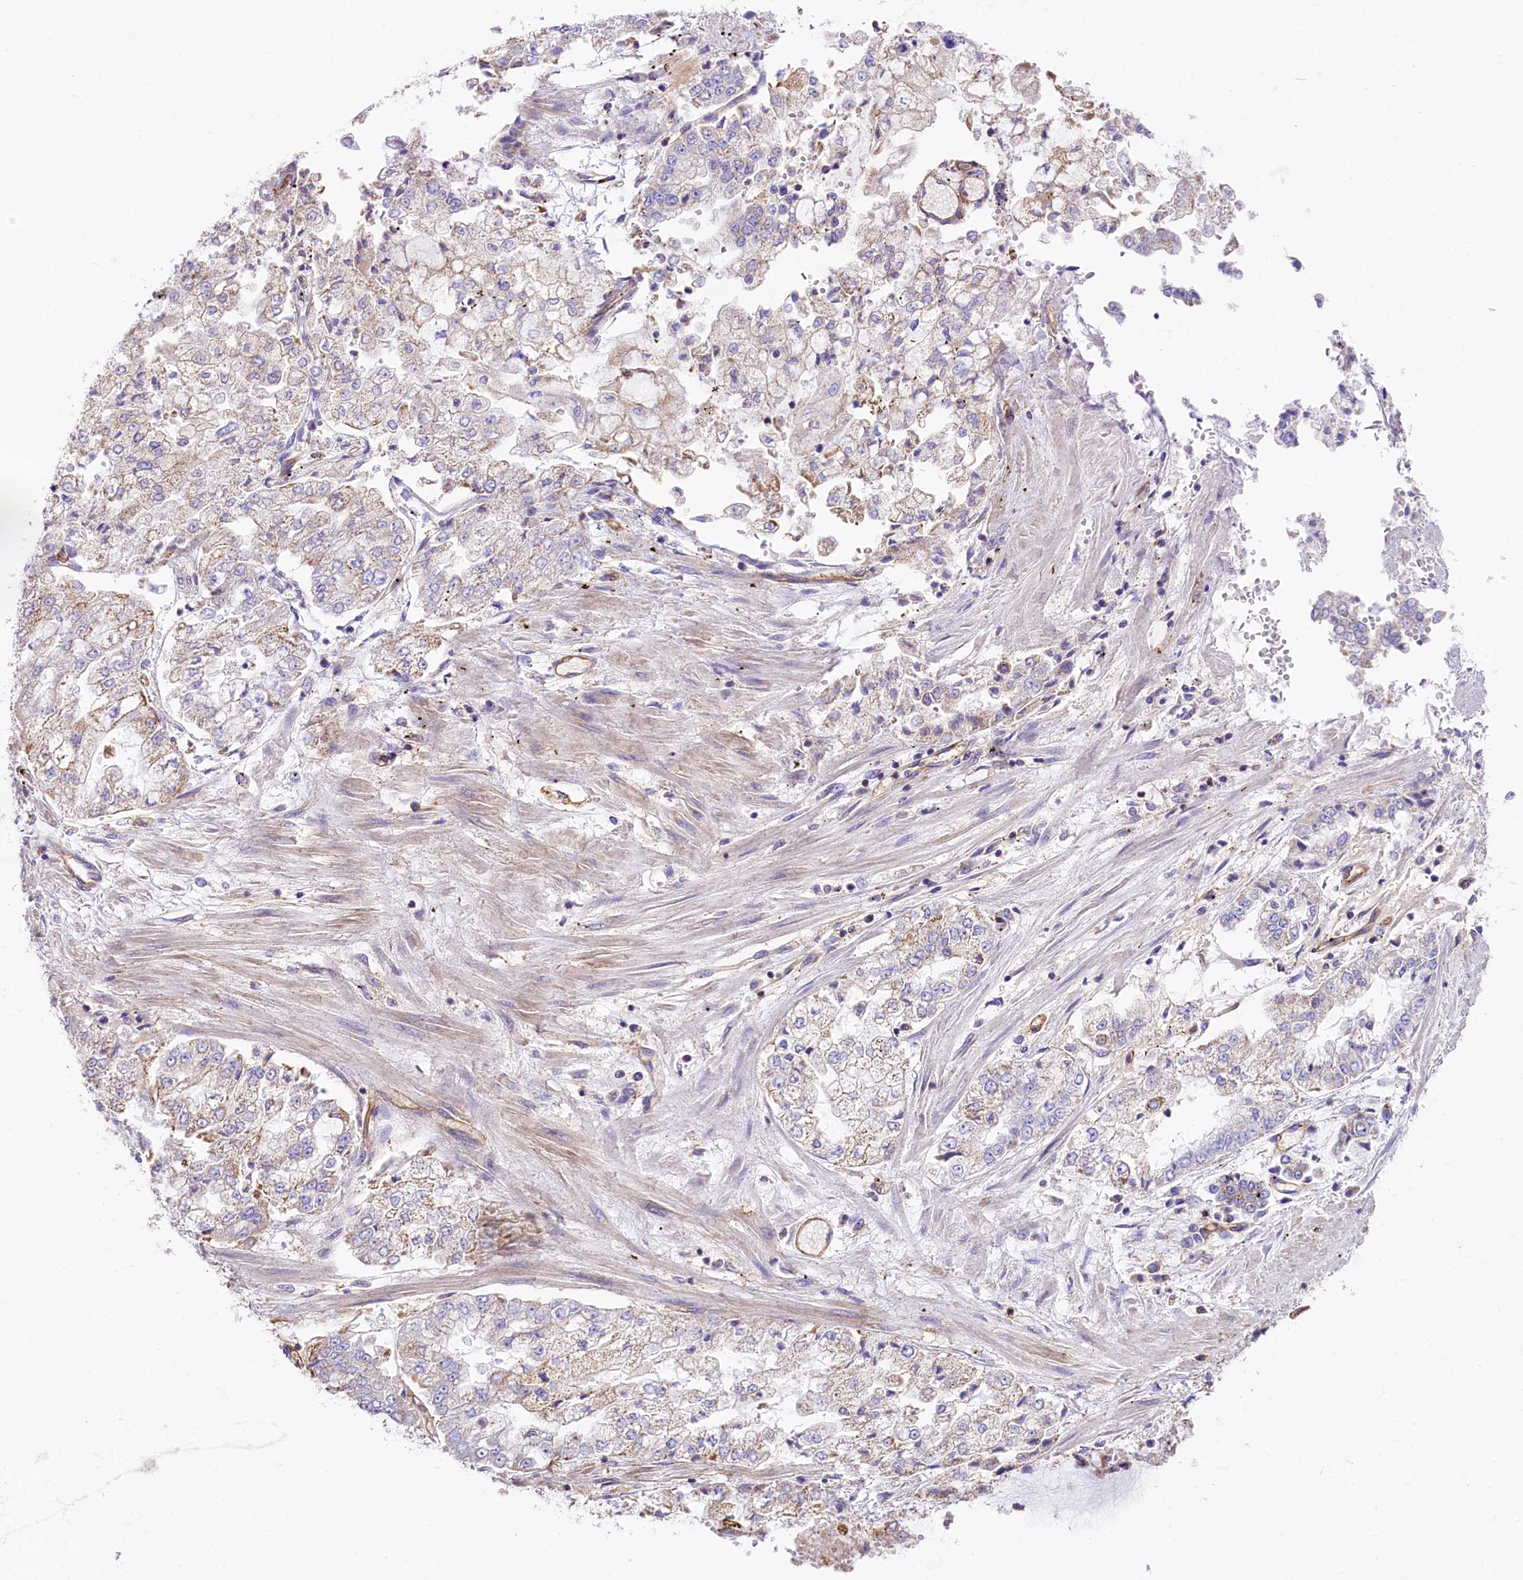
{"staining": {"intensity": "weak", "quantity": "<25%", "location": "cytoplasmic/membranous"}, "tissue": "stomach cancer", "cell_type": "Tumor cells", "image_type": "cancer", "snomed": [{"axis": "morphology", "description": "Adenocarcinoma, NOS"}, {"axis": "topography", "description": "Stomach"}], "caption": "IHC of human stomach cancer (adenocarcinoma) exhibits no staining in tumor cells.", "gene": "ATP2B4", "patient": {"sex": "male", "age": 76}}